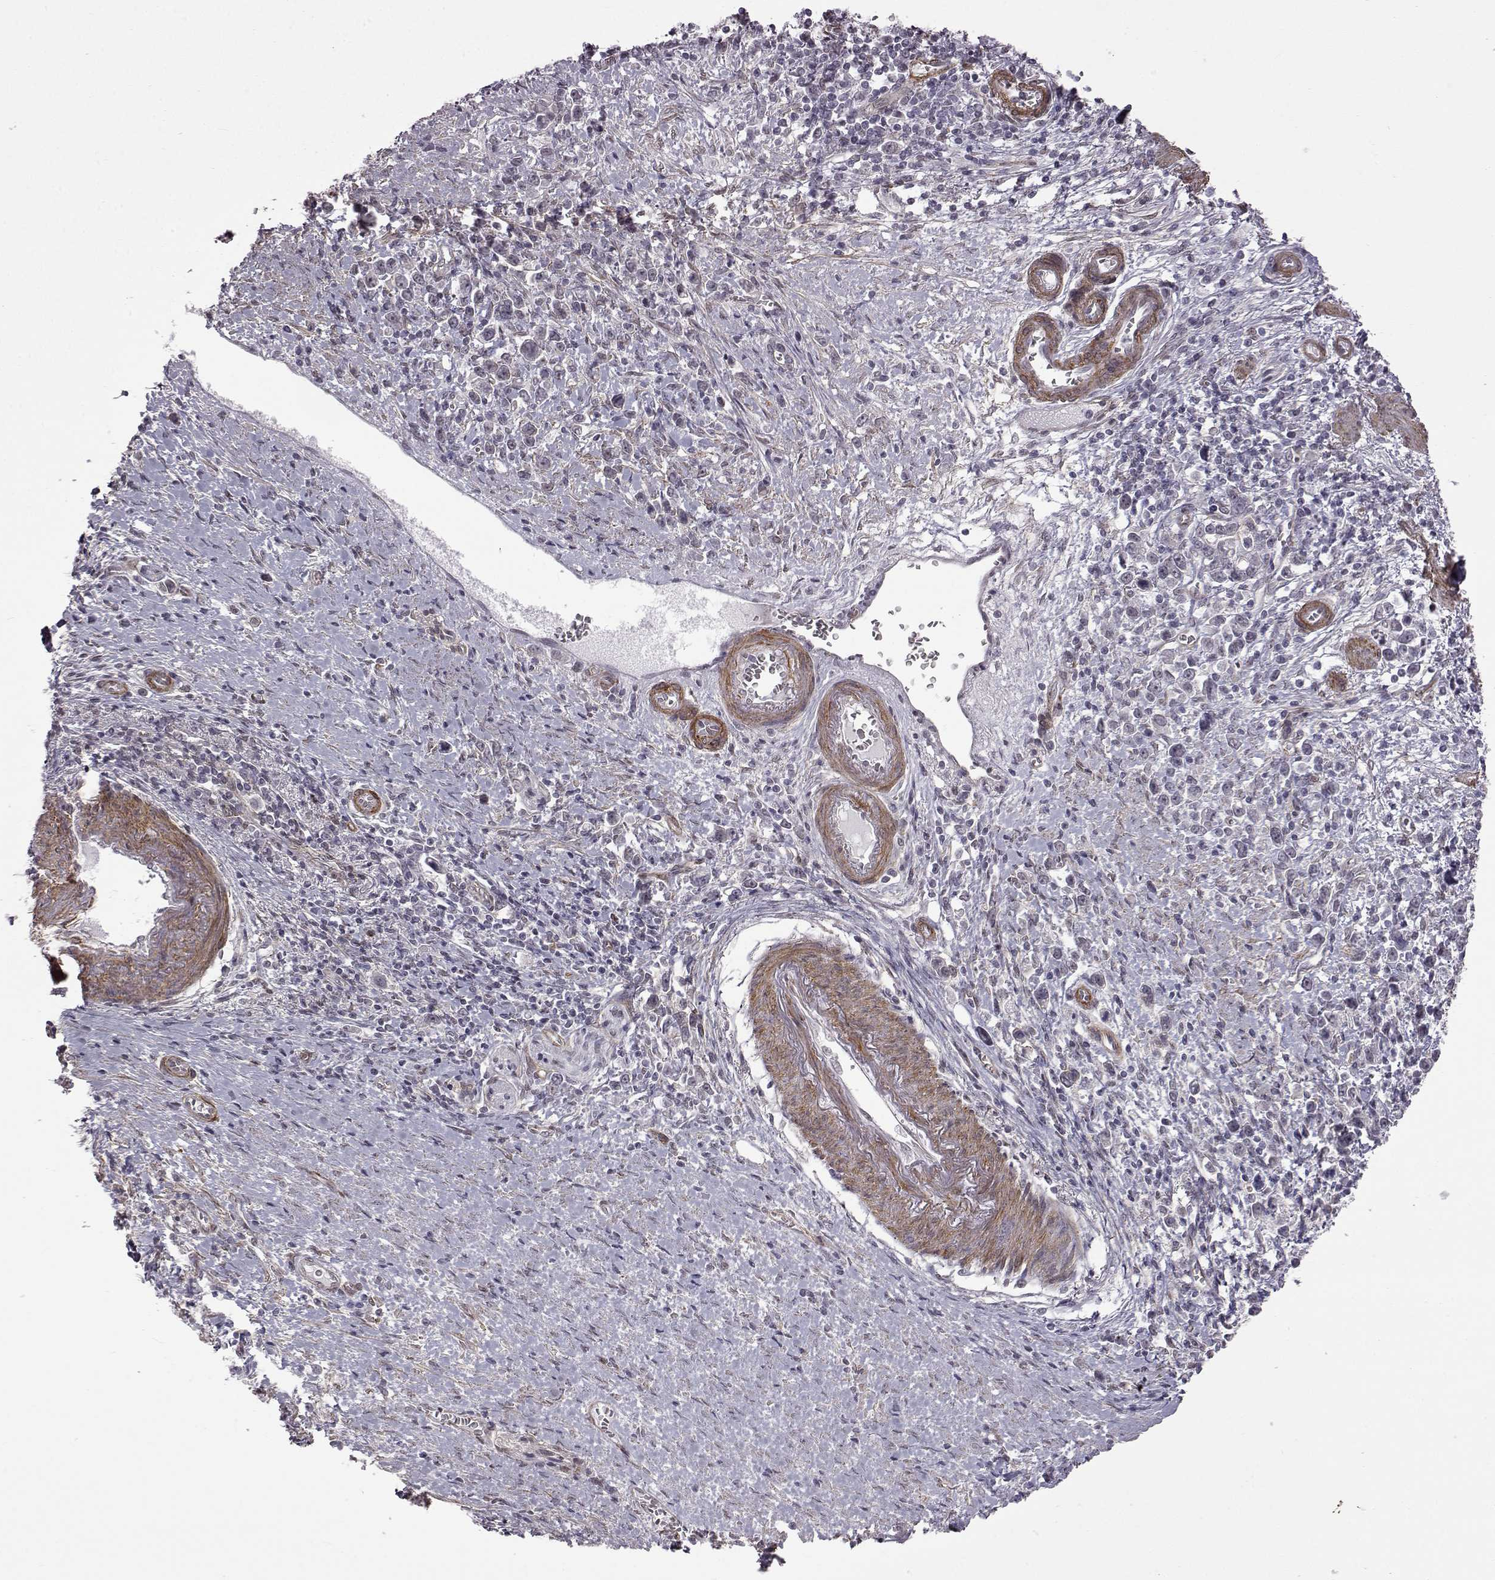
{"staining": {"intensity": "negative", "quantity": "none", "location": "none"}, "tissue": "stomach cancer", "cell_type": "Tumor cells", "image_type": "cancer", "snomed": [{"axis": "morphology", "description": "Adenocarcinoma, NOS"}, {"axis": "topography", "description": "Stomach"}], "caption": "DAB (3,3'-diaminobenzidine) immunohistochemical staining of human stomach adenocarcinoma displays no significant positivity in tumor cells.", "gene": "SYNPO2", "patient": {"sex": "male", "age": 63}}